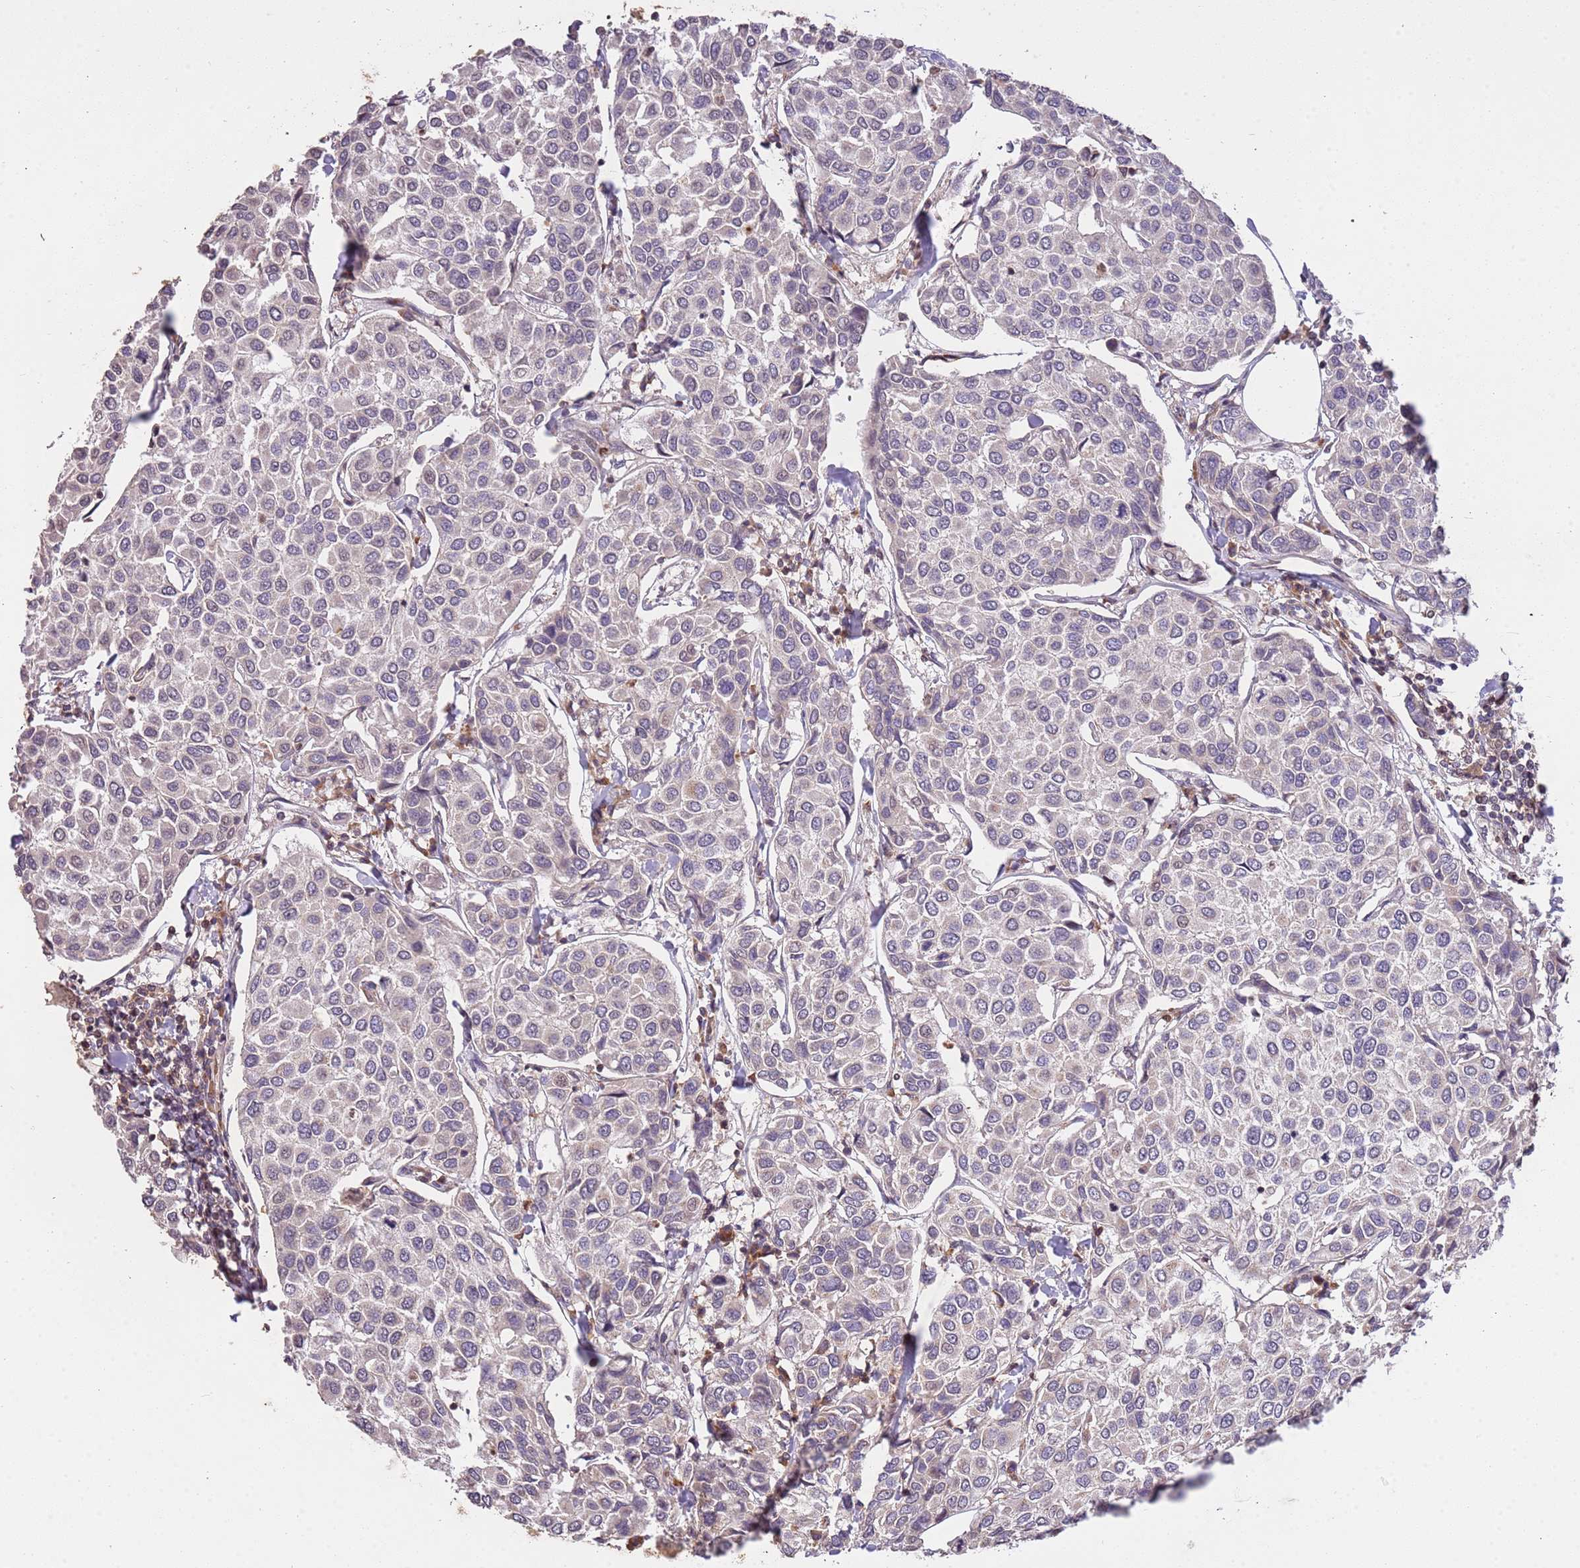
{"staining": {"intensity": "negative", "quantity": "none", "location": "none"}, "tissue": "breast cancer", "cell_type": "Tumor cells", "image_type": "cancer", "snomed": [{"axis": "morphology", "description": "Duct carcinoma"}, {"axis": "topography", "description": "Breast"}], "caption": "The image displays no significant expression in tumor cells of intraductal carcinoma (breast). (Brightfield microscopy of DAB (3,3'-diaminobenzidine) immunohistochemistry at high magnification).", "gene": "SLC16A4", "patient": {"sex": "female", "age": 55}}